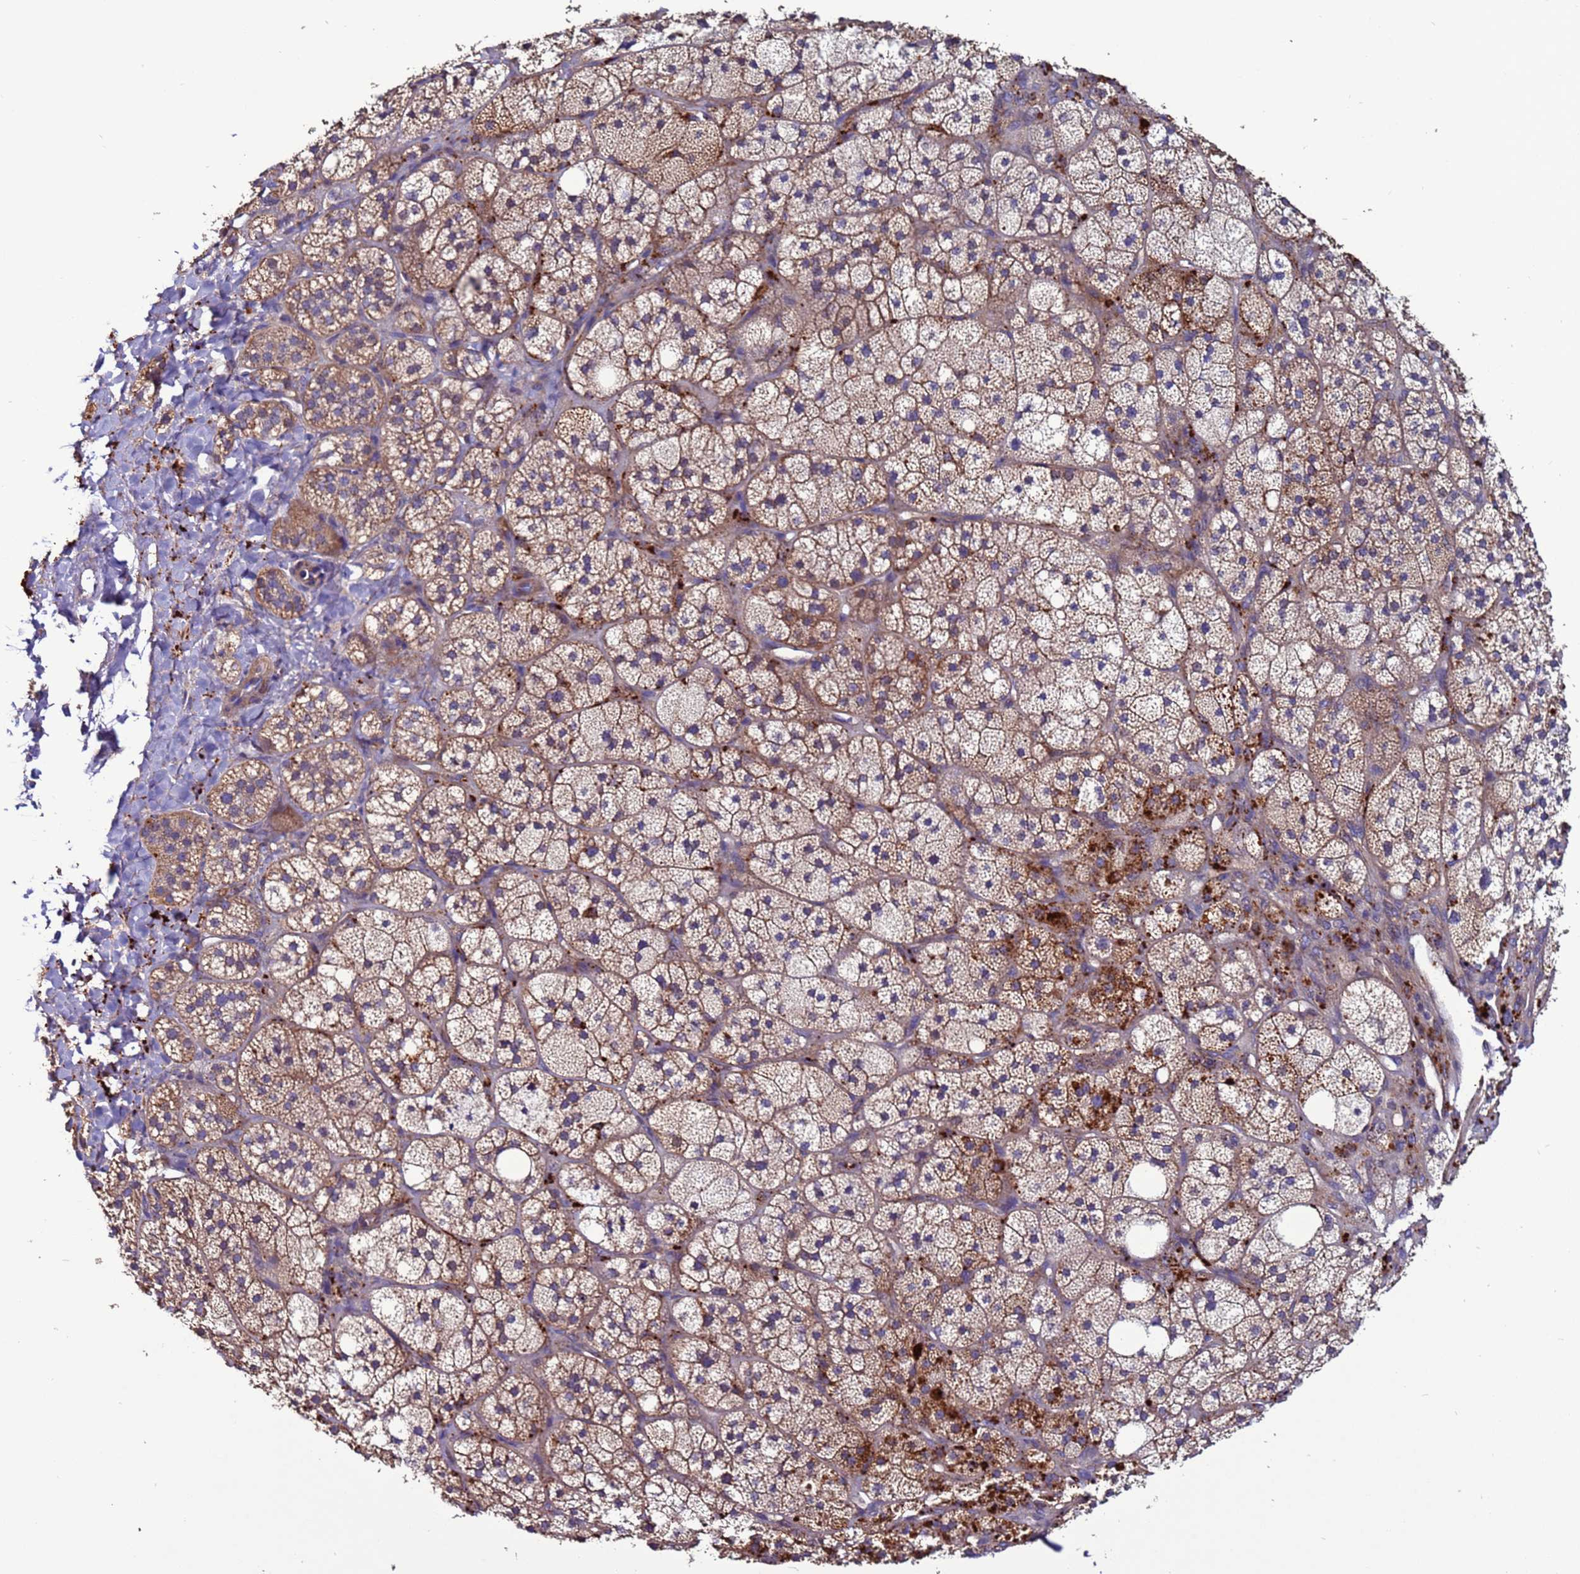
{"staining": {"intensity": "moderate", "quantity": "25%-75%", "location": "cytoplasmic/membranous"}, "tissue": "adrenal gland", "cell_type": "Glandular cells", "image_type": "normal", "snomed": [{"axis": "morphology", "description": "Normal tissue, NOS"}, {"axis": "topography", "description": "Adrenal gland"}], "caption": "A micrograph of adrenal gland stained for a protein exhibits moderate cytoplasmic/membranous brown staining in glandular cells. The staining was performed using DAB (3,3'-diaminobenzidine), with brown indicating positive protein expression. Nuclei are stained blue with hematoxylin.", "gene": "CEP55", "patient": {"sex": "male", "age": 61}}